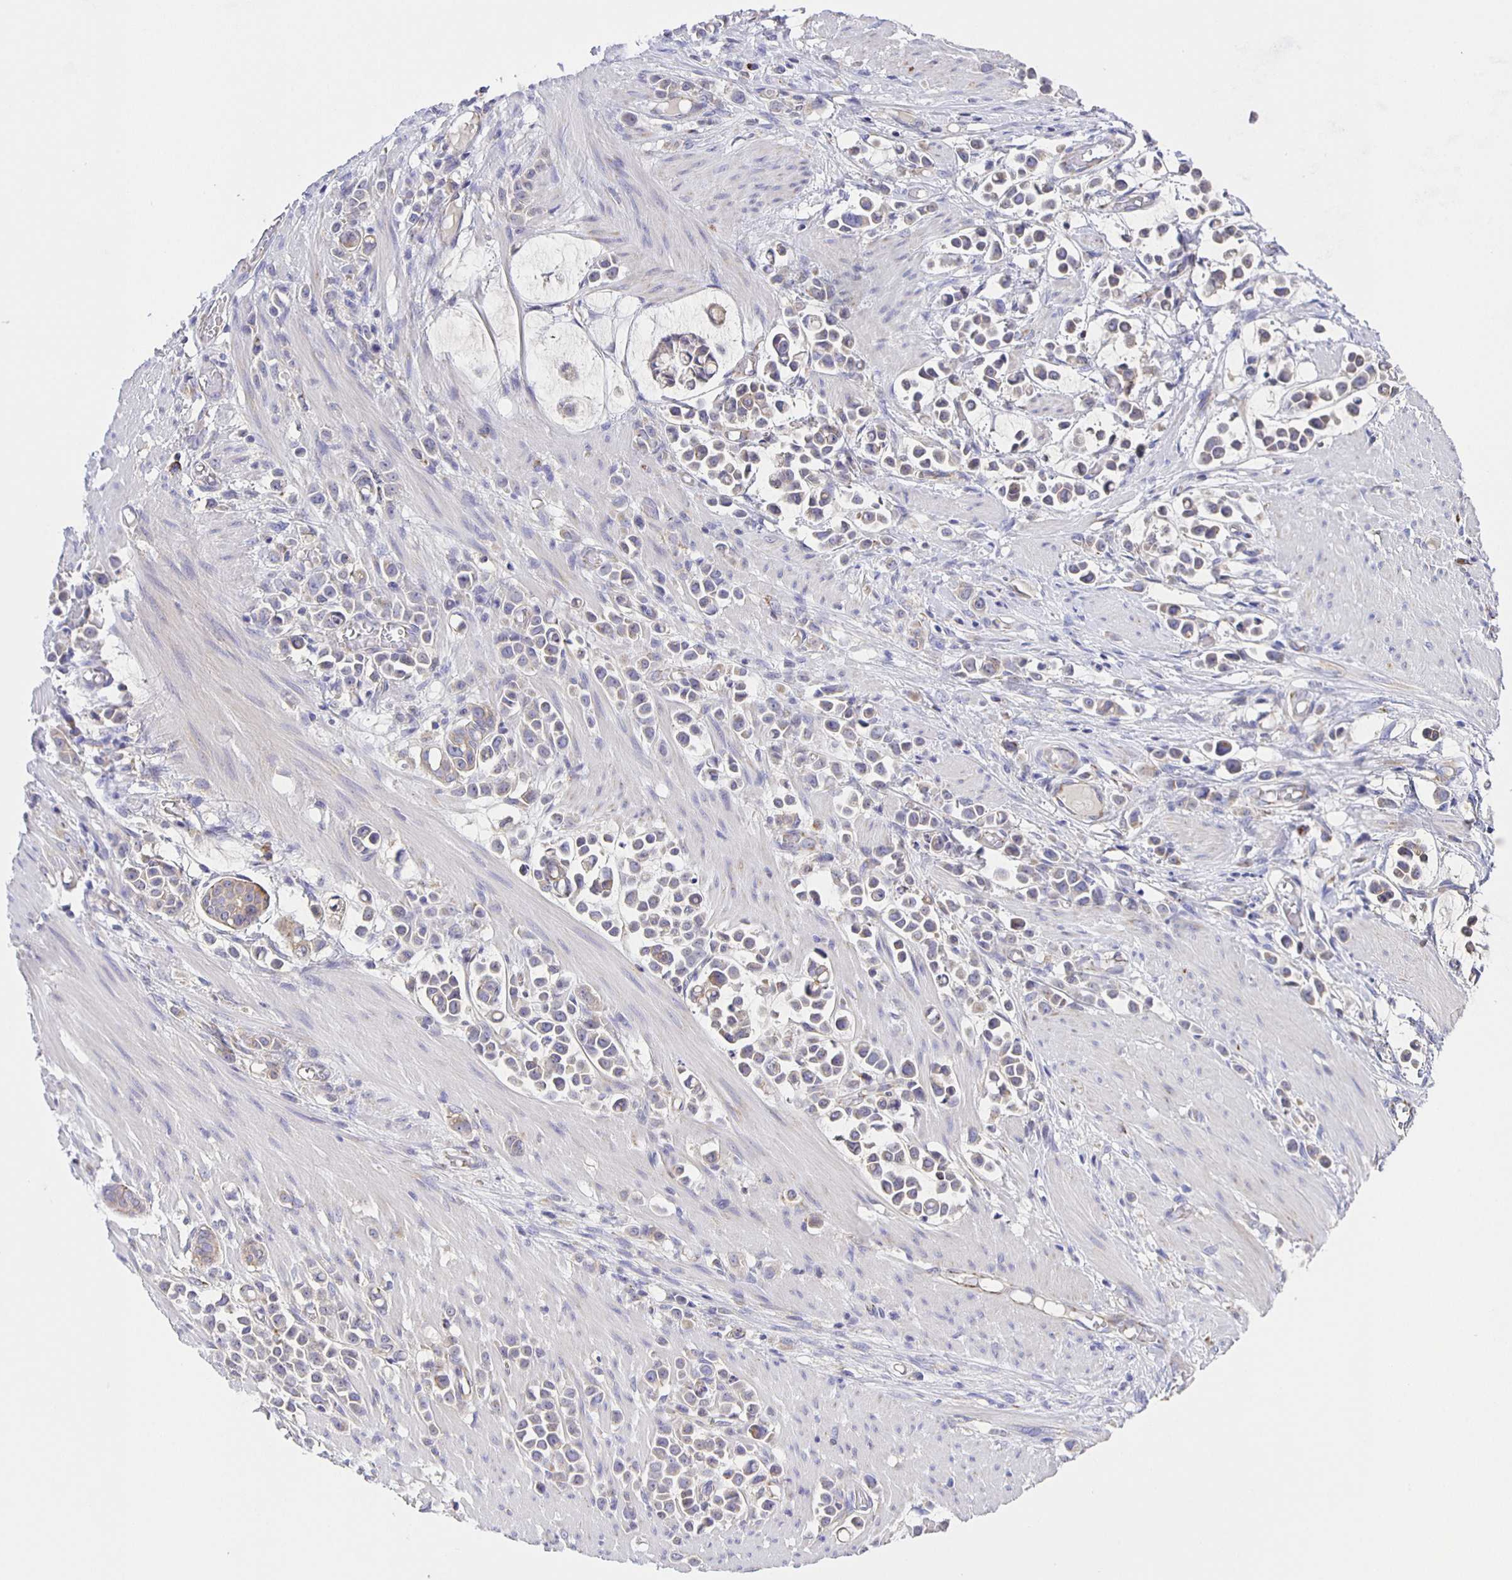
{"staining": {"intensity": "weak", "quantity": "<25%", "location": "cytoplasmic/membranous"}, "tissue": "stomach cancer", "cell_type": "Tumor cells", "image_type": "cancer", "snomed": [{"axis": "morphology", "description": "Adenocarcinoma, NOS"}, {"axis": "topography", "description": "Stomach"}], "caption": "Protein analysis of stomach cancer (adenocarcinoma) shows no significant staining in tumor cells.", "gene": "JMJD4", "patient": {"sex": "male", "age": 82}}